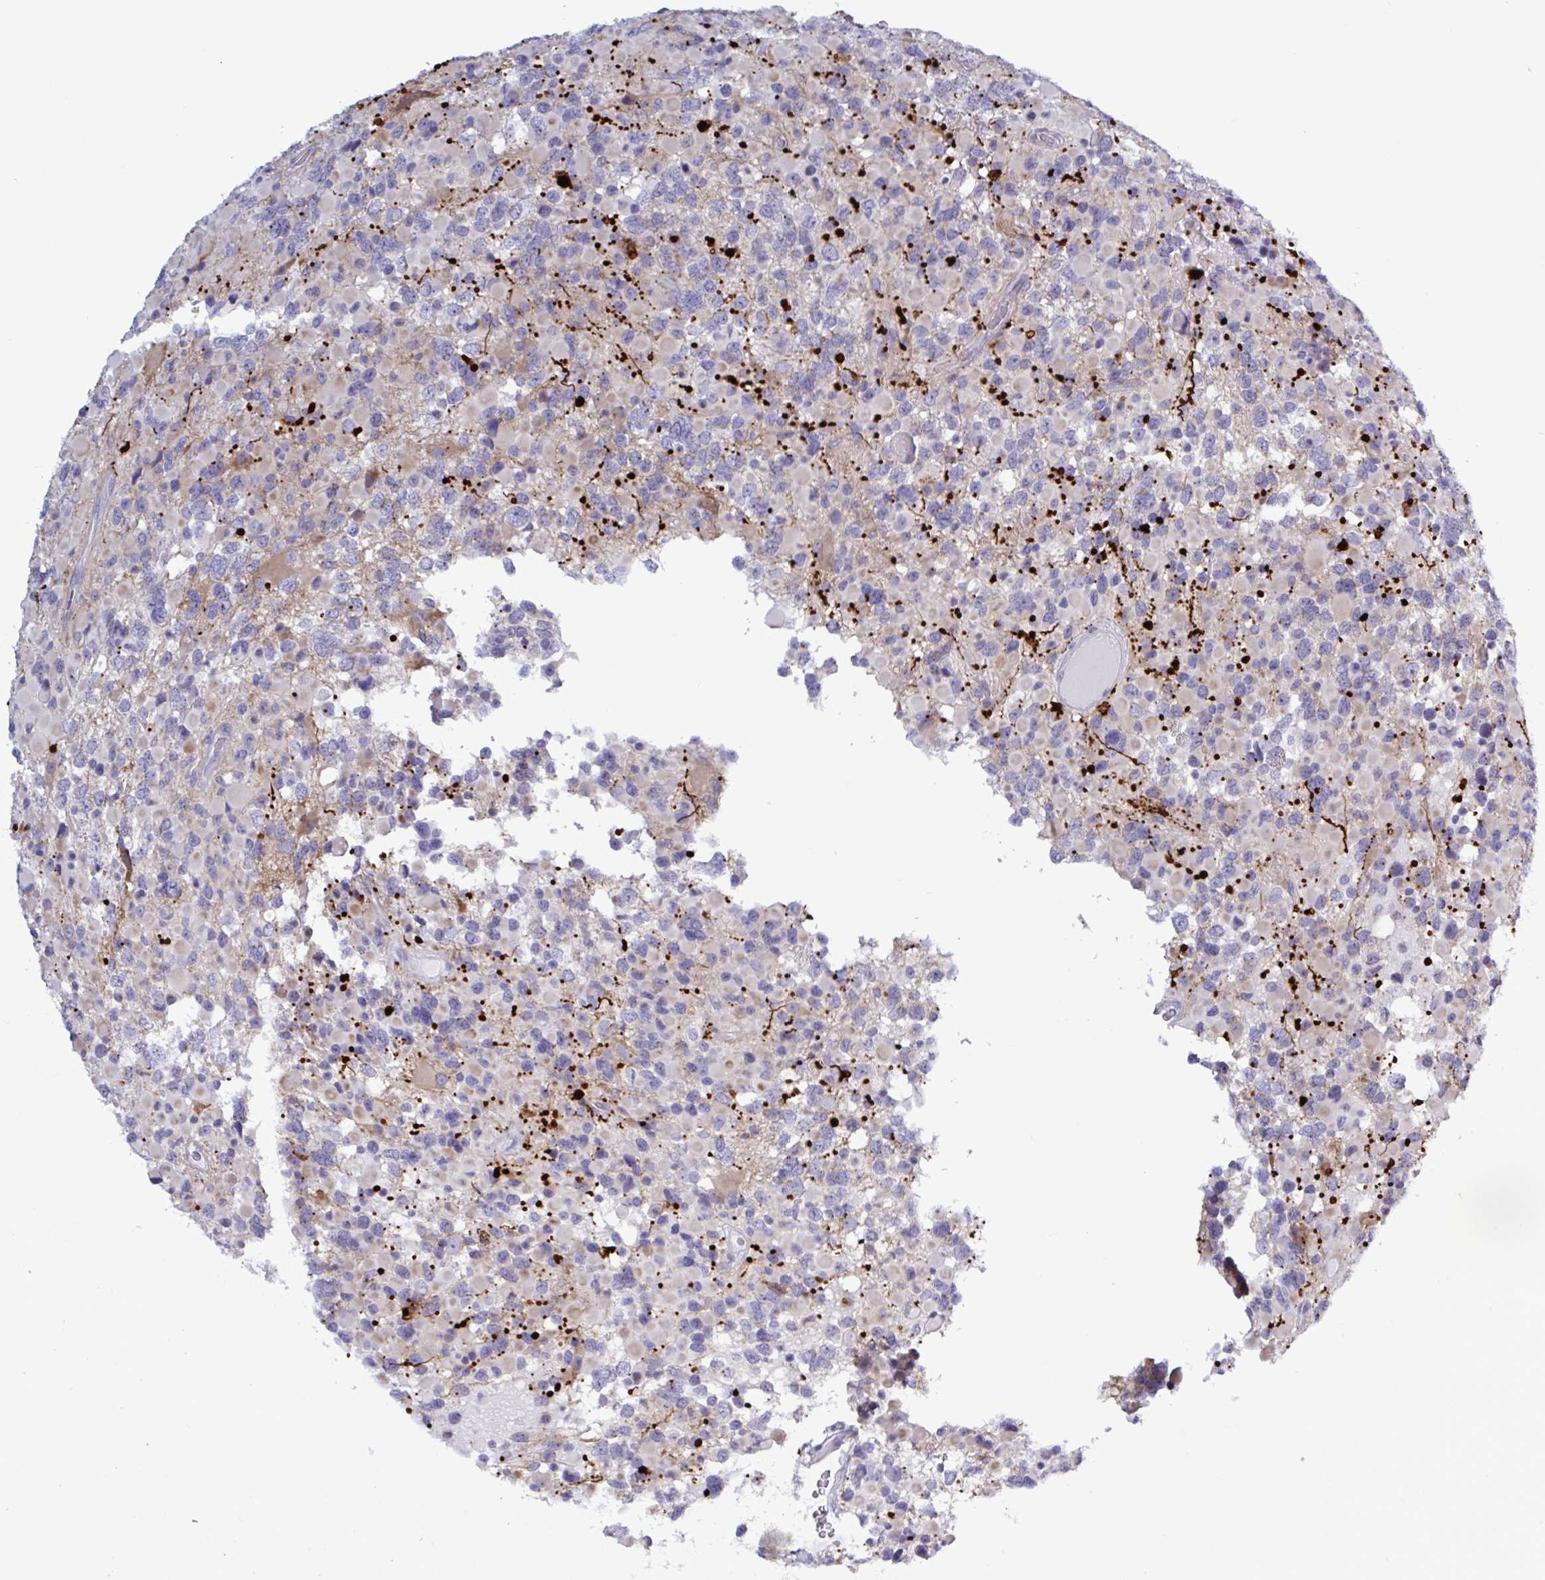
{"staining": {"intensity": "negative", "quantity": "none", "location": "none"}, "tissue": "glioma", "cell_type": "Tumor cells", "image_type": "cancer", "snomed": [{"axis": "morphology", "description": "Glioma, malignant, High grade"}, {"axis": "topography", "description": "Brain"}], "caption": "There is no significant positivity in tumor cells of malignant glioma (high-grade). Brightfield microscopy of immunohistochemistry stained with DAB (brown) and hematoxylin (blue), captured at high magnification.", "gene": "ATG9A", "patient": {"sex": "female", "age": 40}}